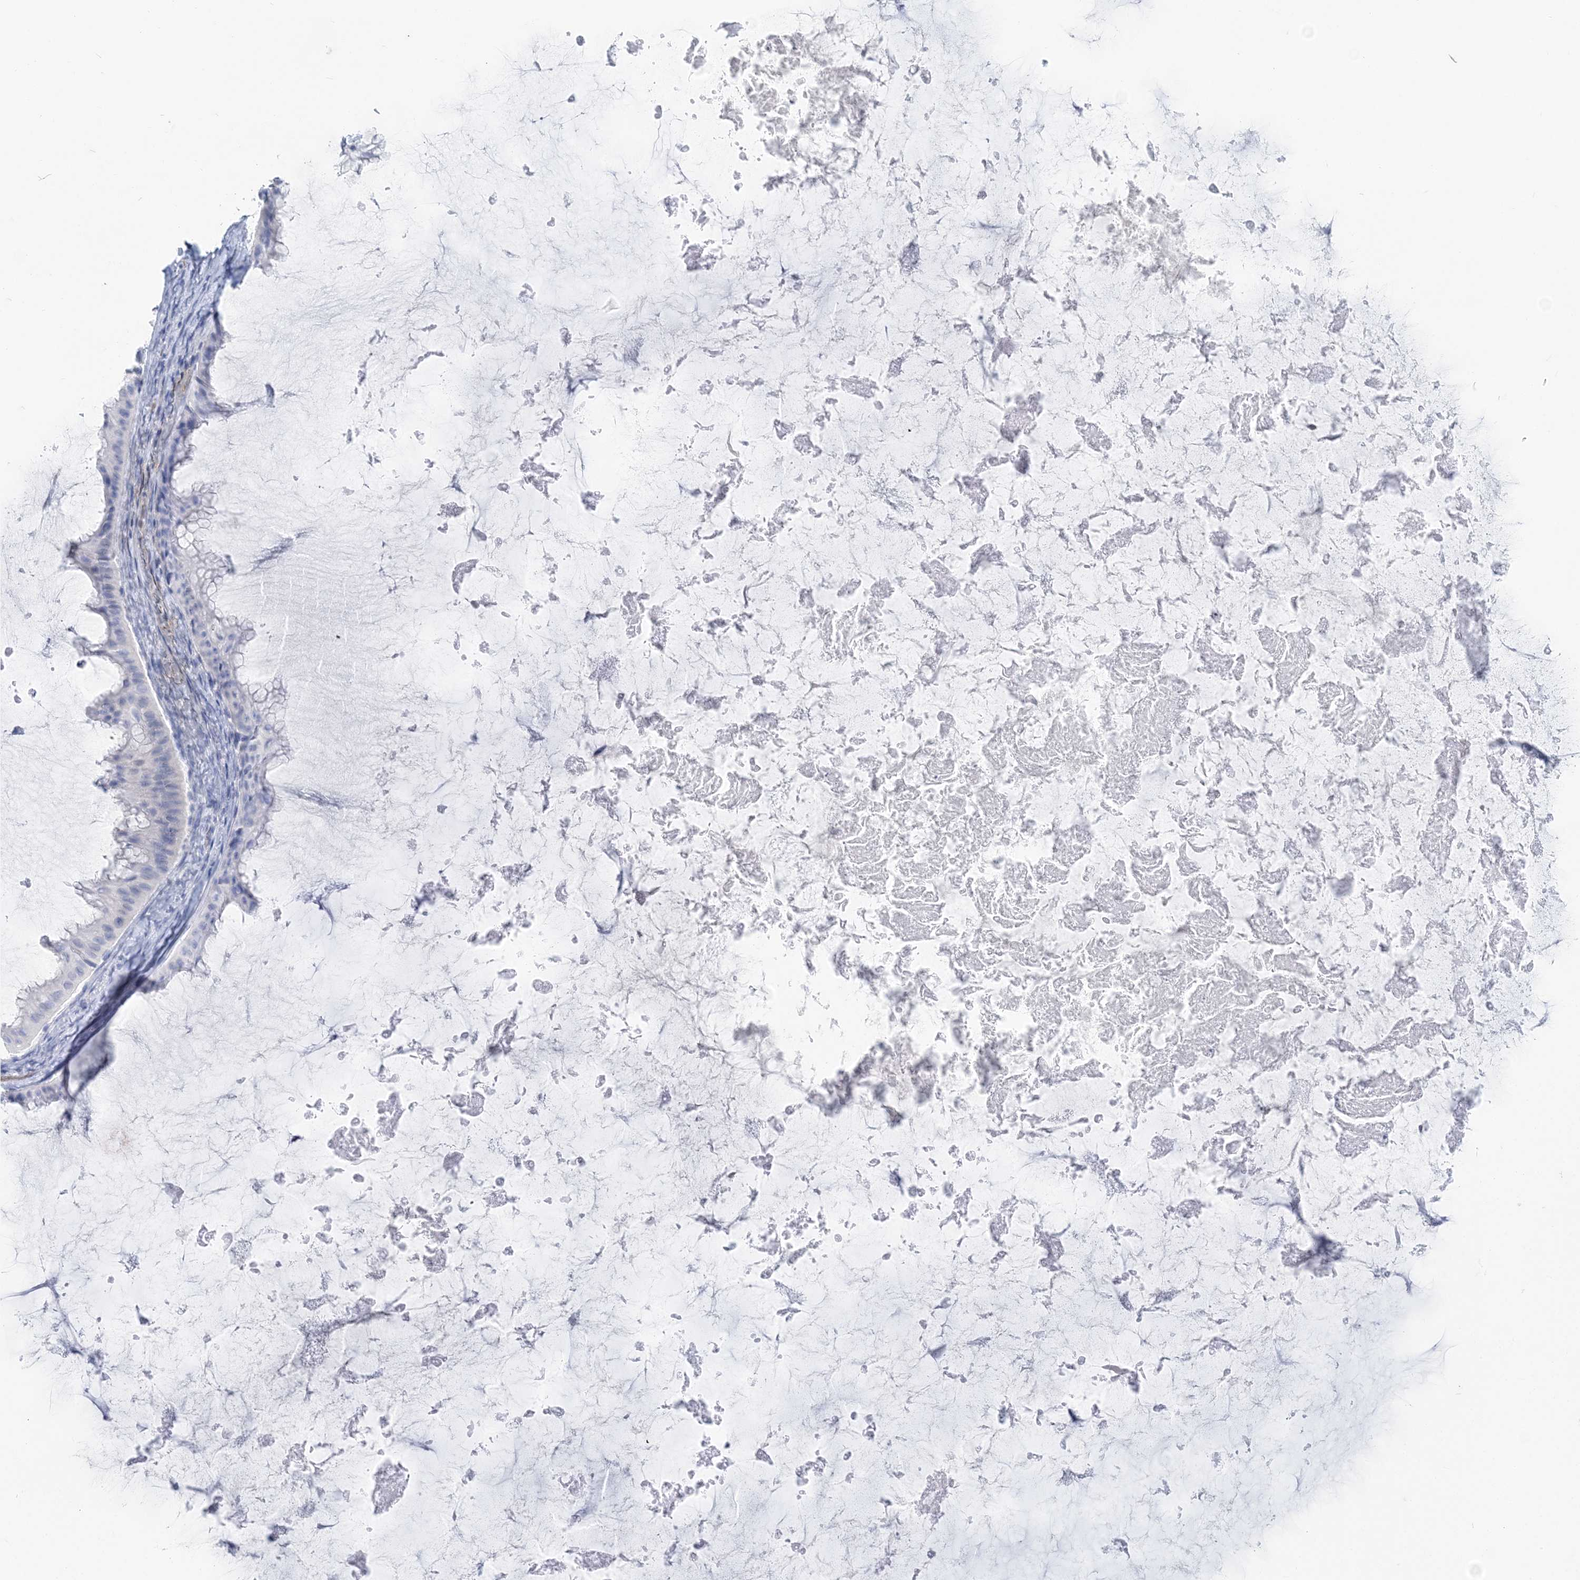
{"staining": {"intensity": "negative", "quantity": "none", "location": "none"}, "tissue": "ovarian cancer", "cell_type": "Tumor cells", "image_type": "cancer", "snomed": [{"axis": "morphology", "description": "Cystadenocarcinoma, mucinous, NOS"}, {"axis": "topography", "description": "Ovary"}], "caption": "Immunohistochemistry (IHC) micrograph of human mucinous cystadenocarcinoma (ovarian) stained for a protein (brown), which displays no staining in tumor cells. The staining is performed using DAB brown chromogen with nuclei counter-stained in using hematoxylin.", "gene": "HBA2", "patient": {"sex": "female", "age": 61}}